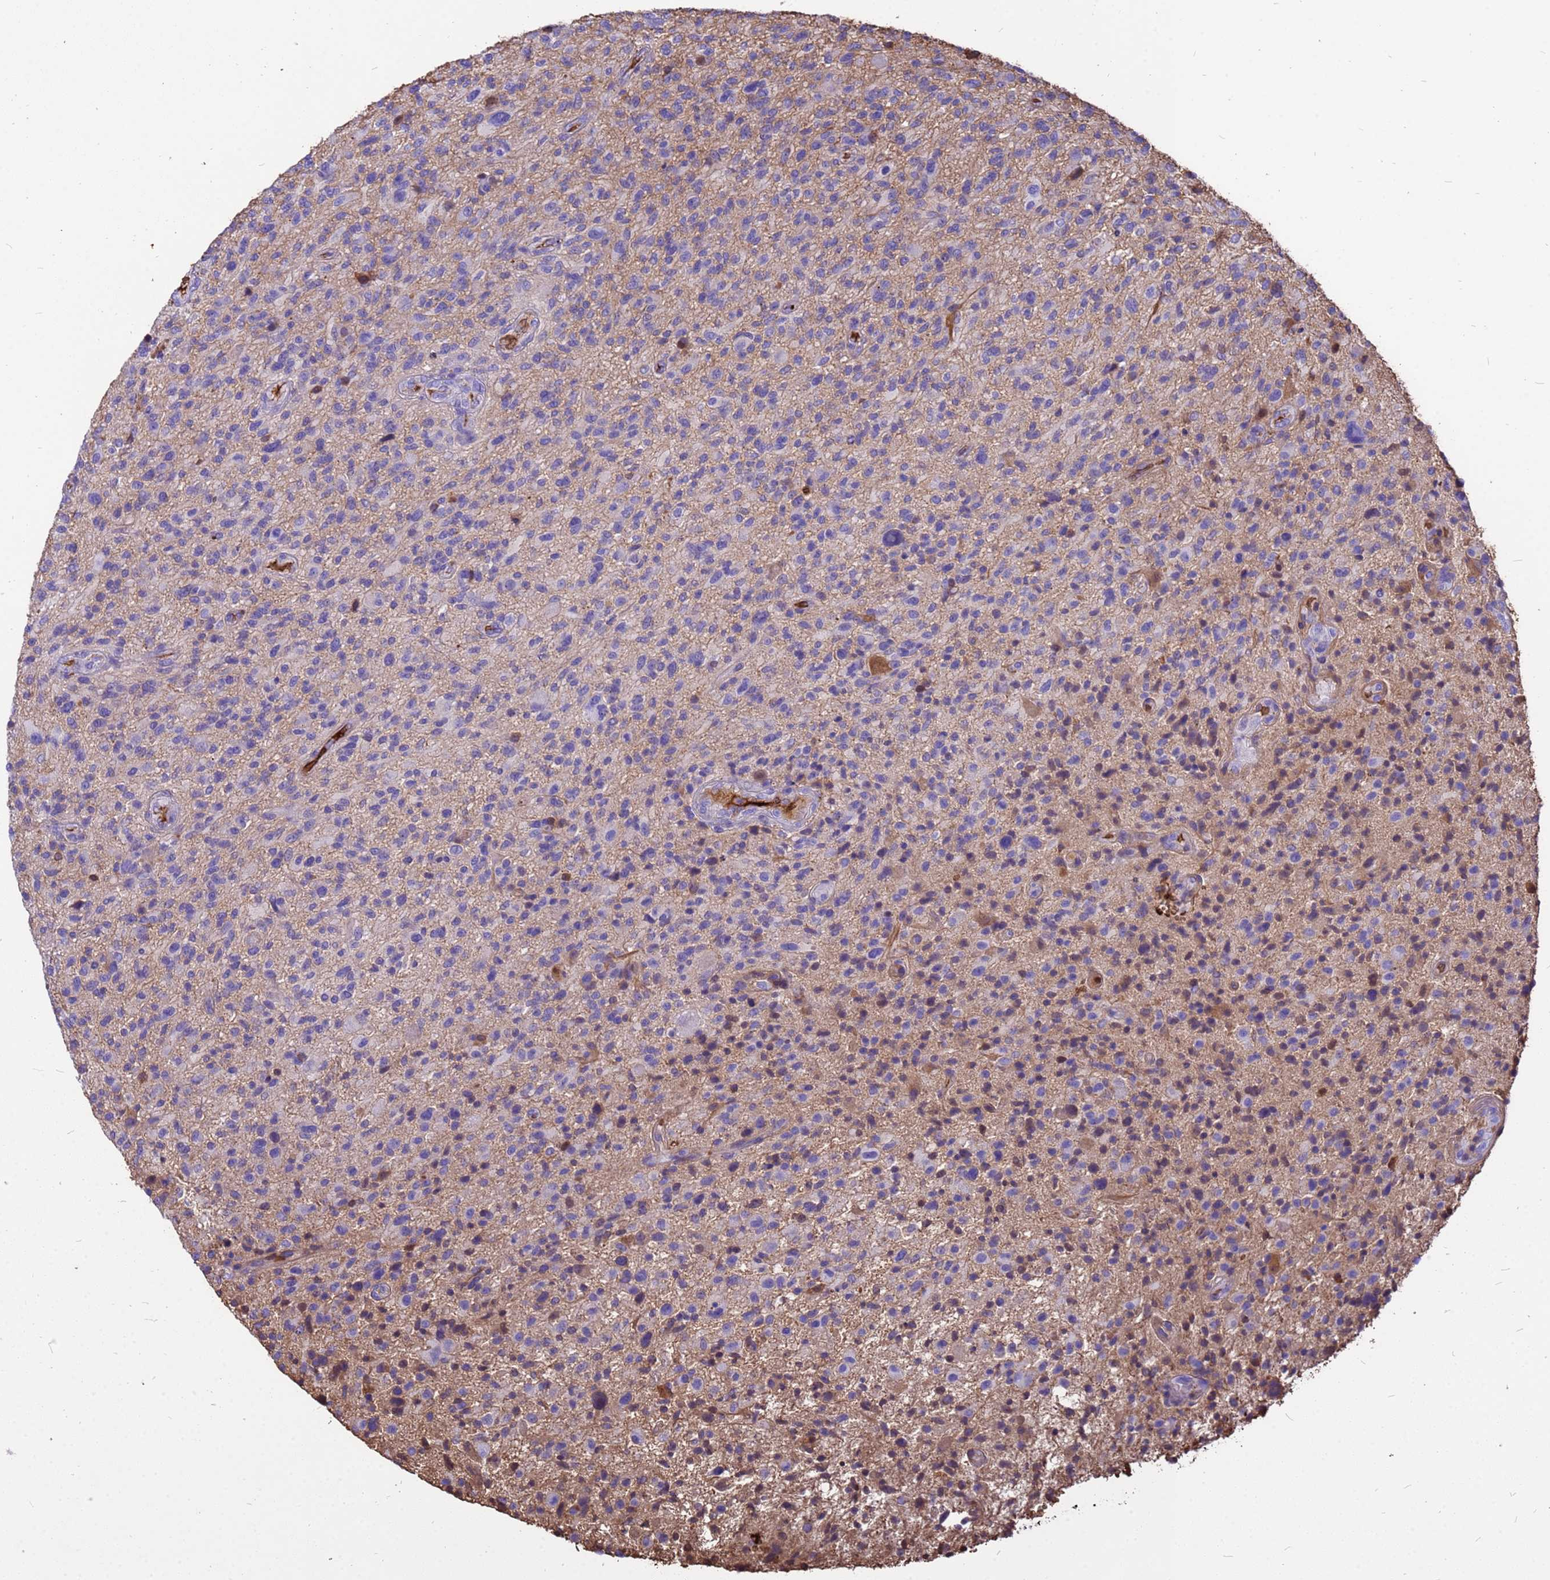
{"staining": {"intensity": "weak", "quantity": "<25%", "location": "cytoplasmic/membranous"}, "tissue": "glioma", "cell_type": "Tumor cells", "image_type": "cancer", "snomed": [{"axis": "morphology", "description": "Glioma, malignant, High grade"}, {"axis": "topography", "description": "Brain"}], "caption": "Immunohistochemistry of glioma reveals no staining in tumor cells.", "gene": "HBA2", "patient": {"sex": "male", "age": 47}}